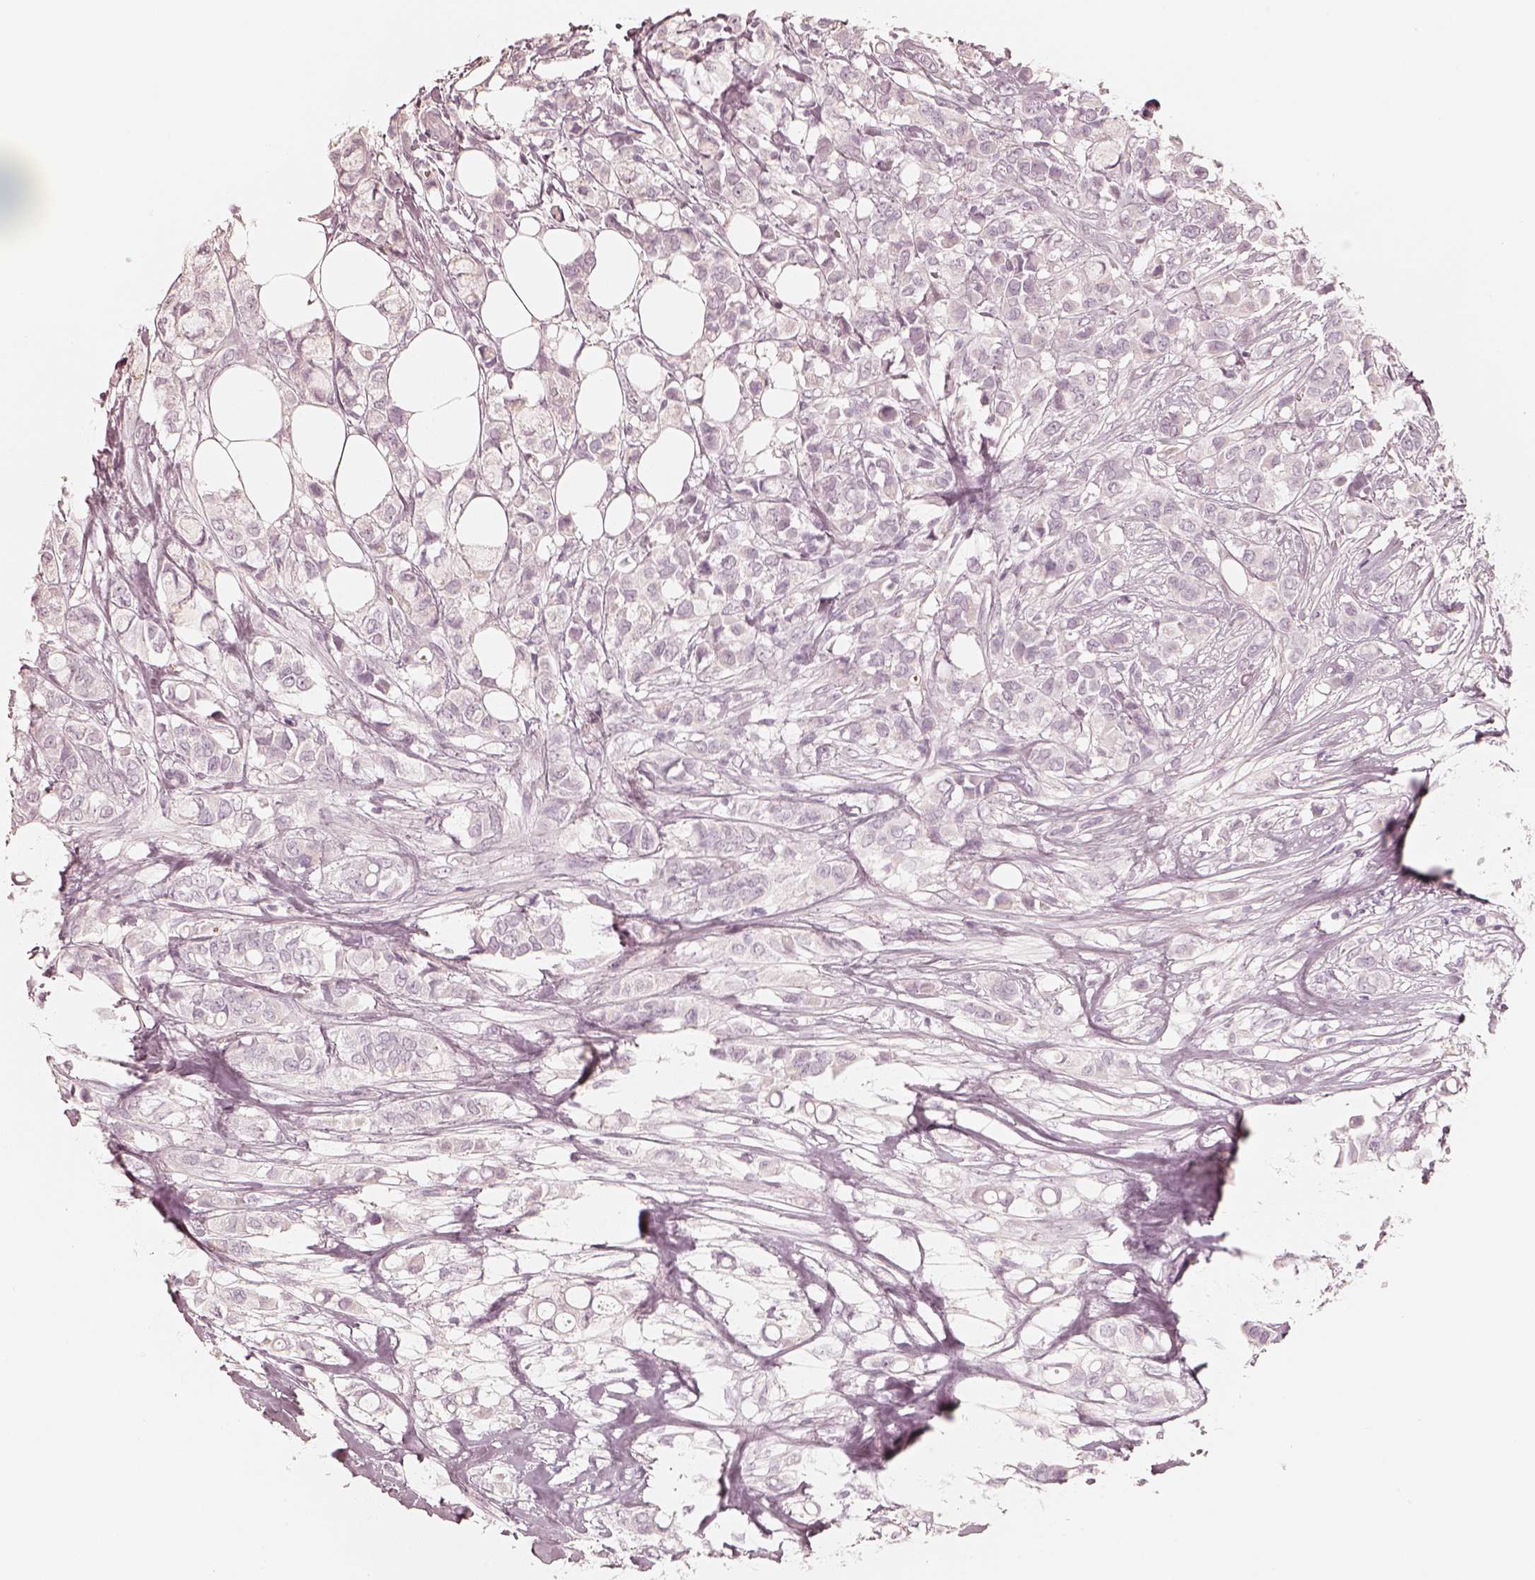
{"staining": {"intensity": "negative", "quantity": "none", "location": "none"}, "tissue": "breast cancer", "cell_type": "Tumor cells", "image_type": "cancer", "snomed": [{"axis": "morphology", "description": "Duct carcinoma"}, {"axis": "topography", "description": "Breast"}], "caption": "Tumor cells are negative for brown protein staining in intraductal carcinoma (breast). (Stains: DAB immunohistochemistry with hematoxylin counter stain, Microscopy: brightfield microscopy at high magnification).", "gene": "KRT82", "patient": {"sex": "female", "age": 85}}